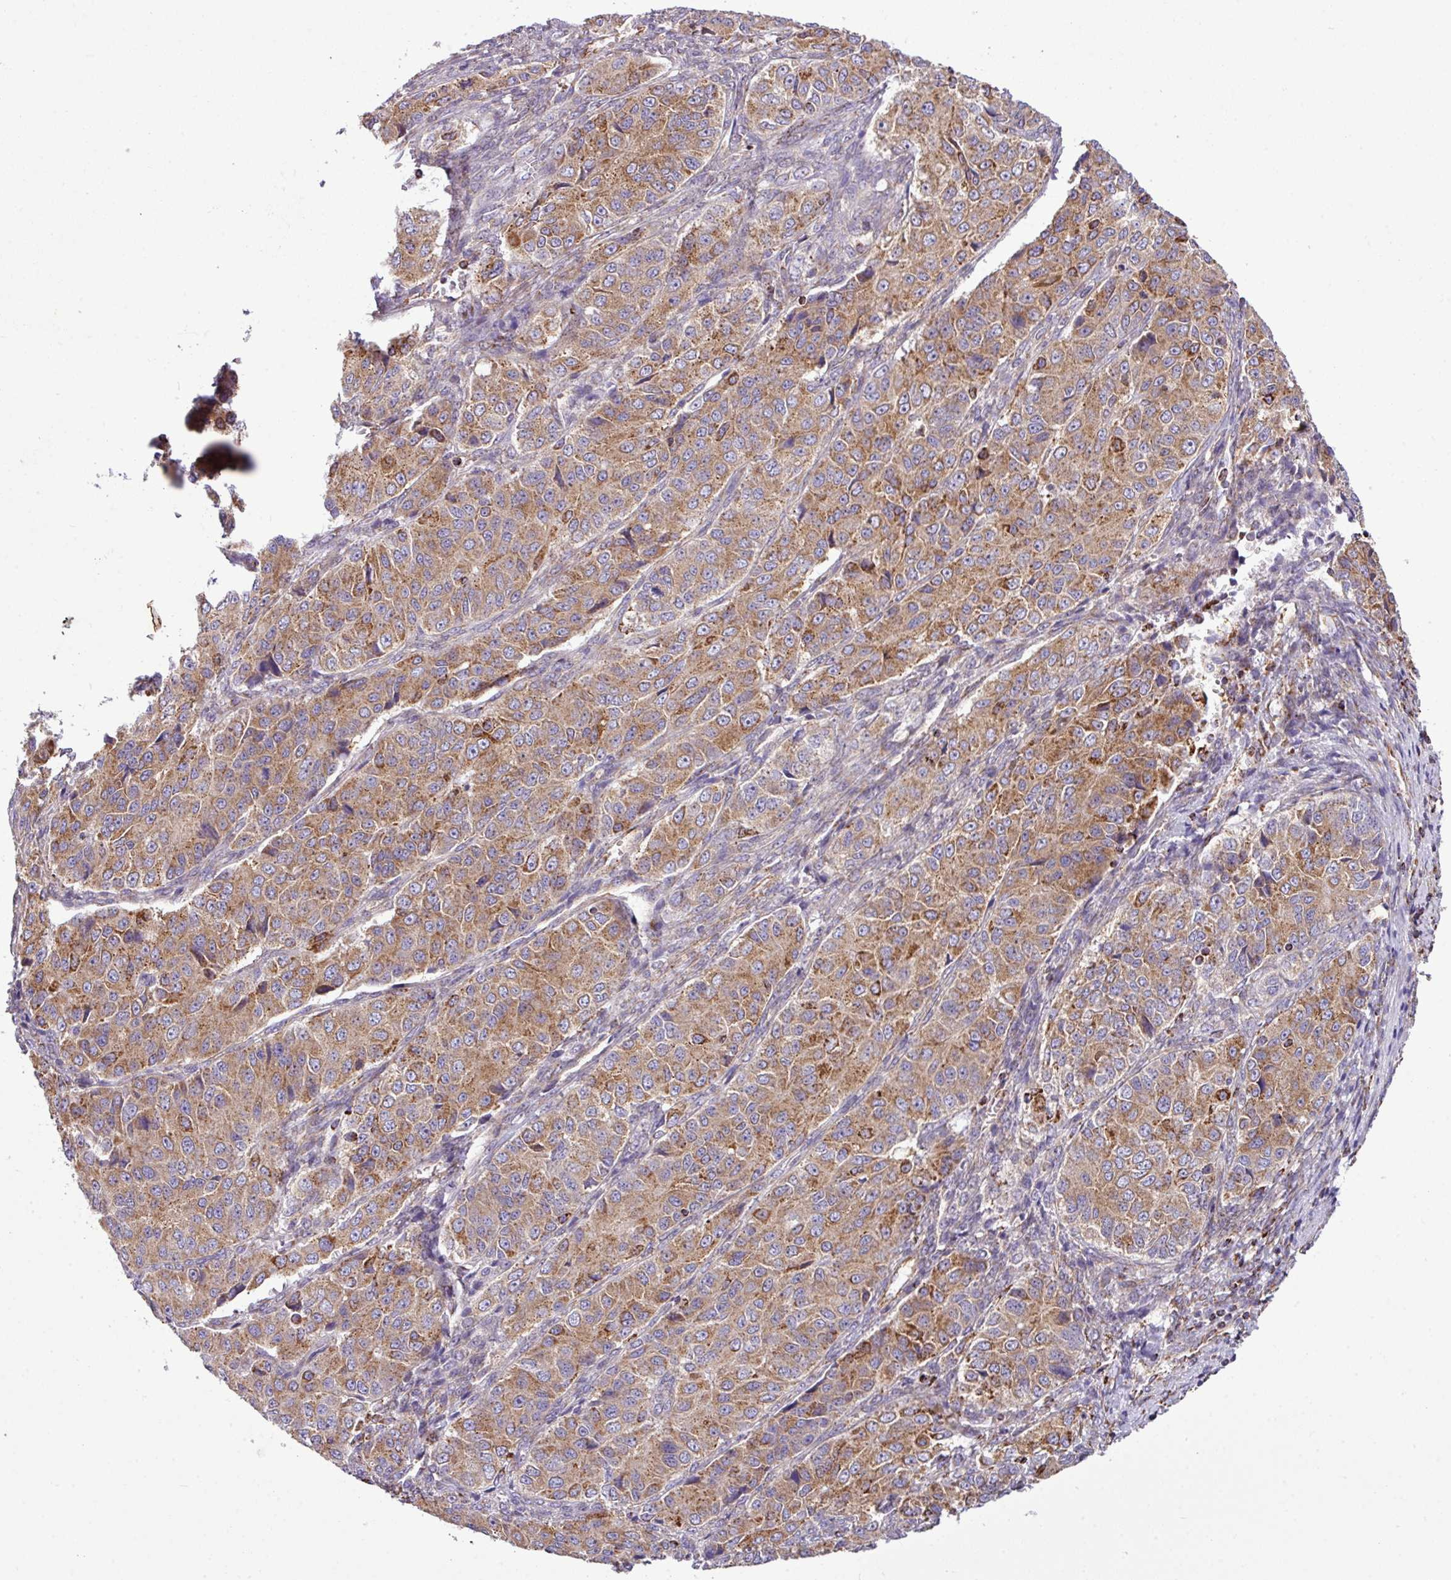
{"staining": {"intensity": "moderate", "quantity": ">75%", "location": "cytoplasmic/membranous"}, "tissue": "ovarian cancer", "cell_type": "Tumor cells", "image_type": "cancer", "snomed": [{"axis": "morphology", "description": "Carcinoma, endometroid"}, {"axis": "topography", "description": "Ovary"}], "caption": "This is a micrograph of immunohistochemistry staining of ovarian cancer, which shows moderate positivity in the cytoplasmic/membranous of tumor cells.", "gene": "ZNF569", "patient": {"sex": "female", "age": 51}}